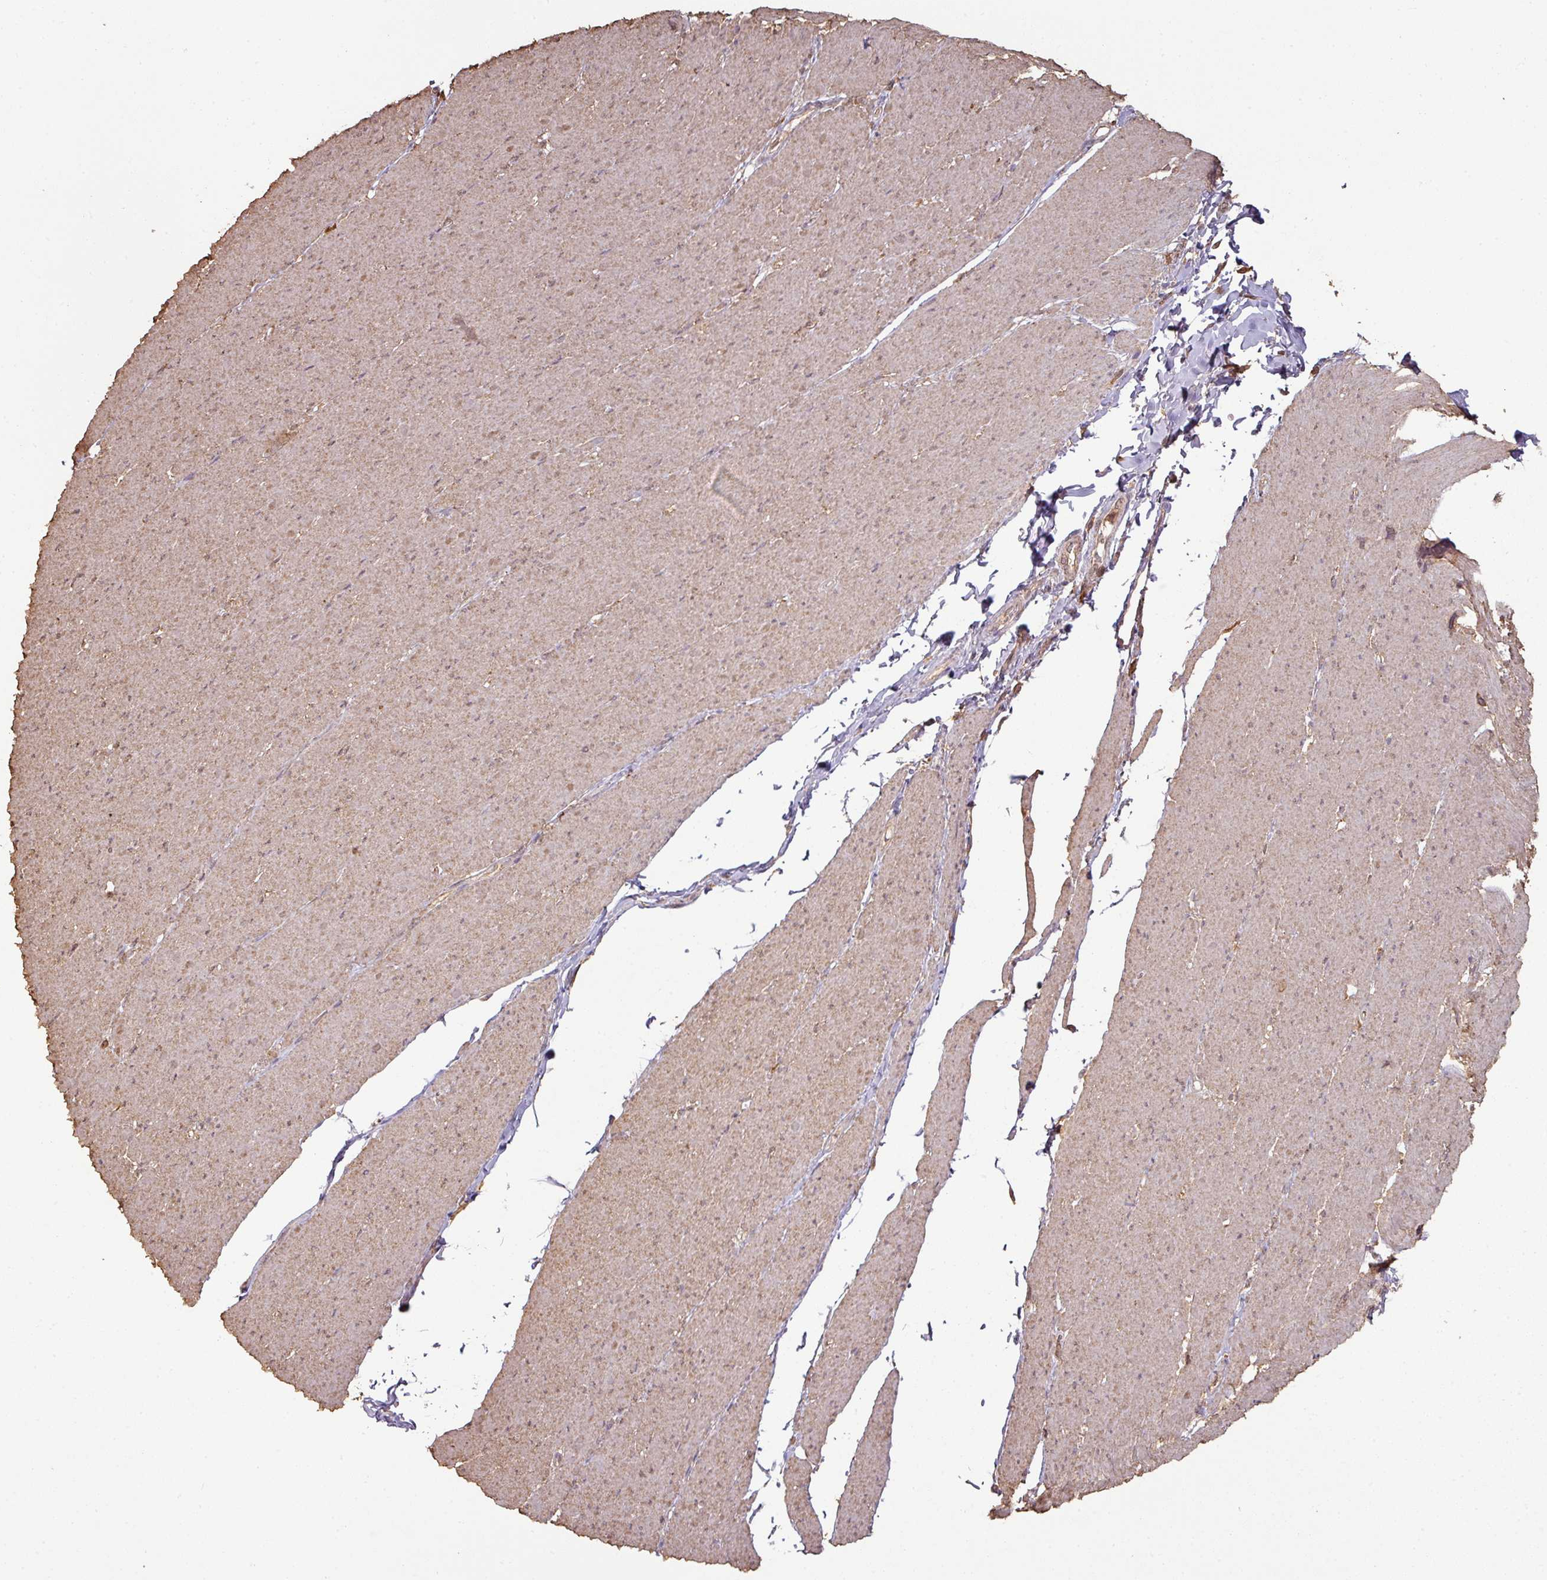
{"staining": {"intensity": "weak", "quantity": "25%-75%", "location": "cytoplasmic/membranous"}, "tissue": "smooth muscle", "cell_type": "Smooth muscle cells", "image_type": "normal", "snomed": [{"axis": "morphology", "description": "Normal tissue, NOS"}, {"axis": "topography", "description": "Smooth muscle"}, {"axis": "topography", "description": "Rectum"}], "caption": "Immunohistochemical staining of unremarkable human smooth muscle exhibits low levels of weak cytoplasmic/membranous expression in approximately 25%-75% of smooth muscle cells.", "gene": "ATAT1", "patient": {"sex": "male", "age": 53}}